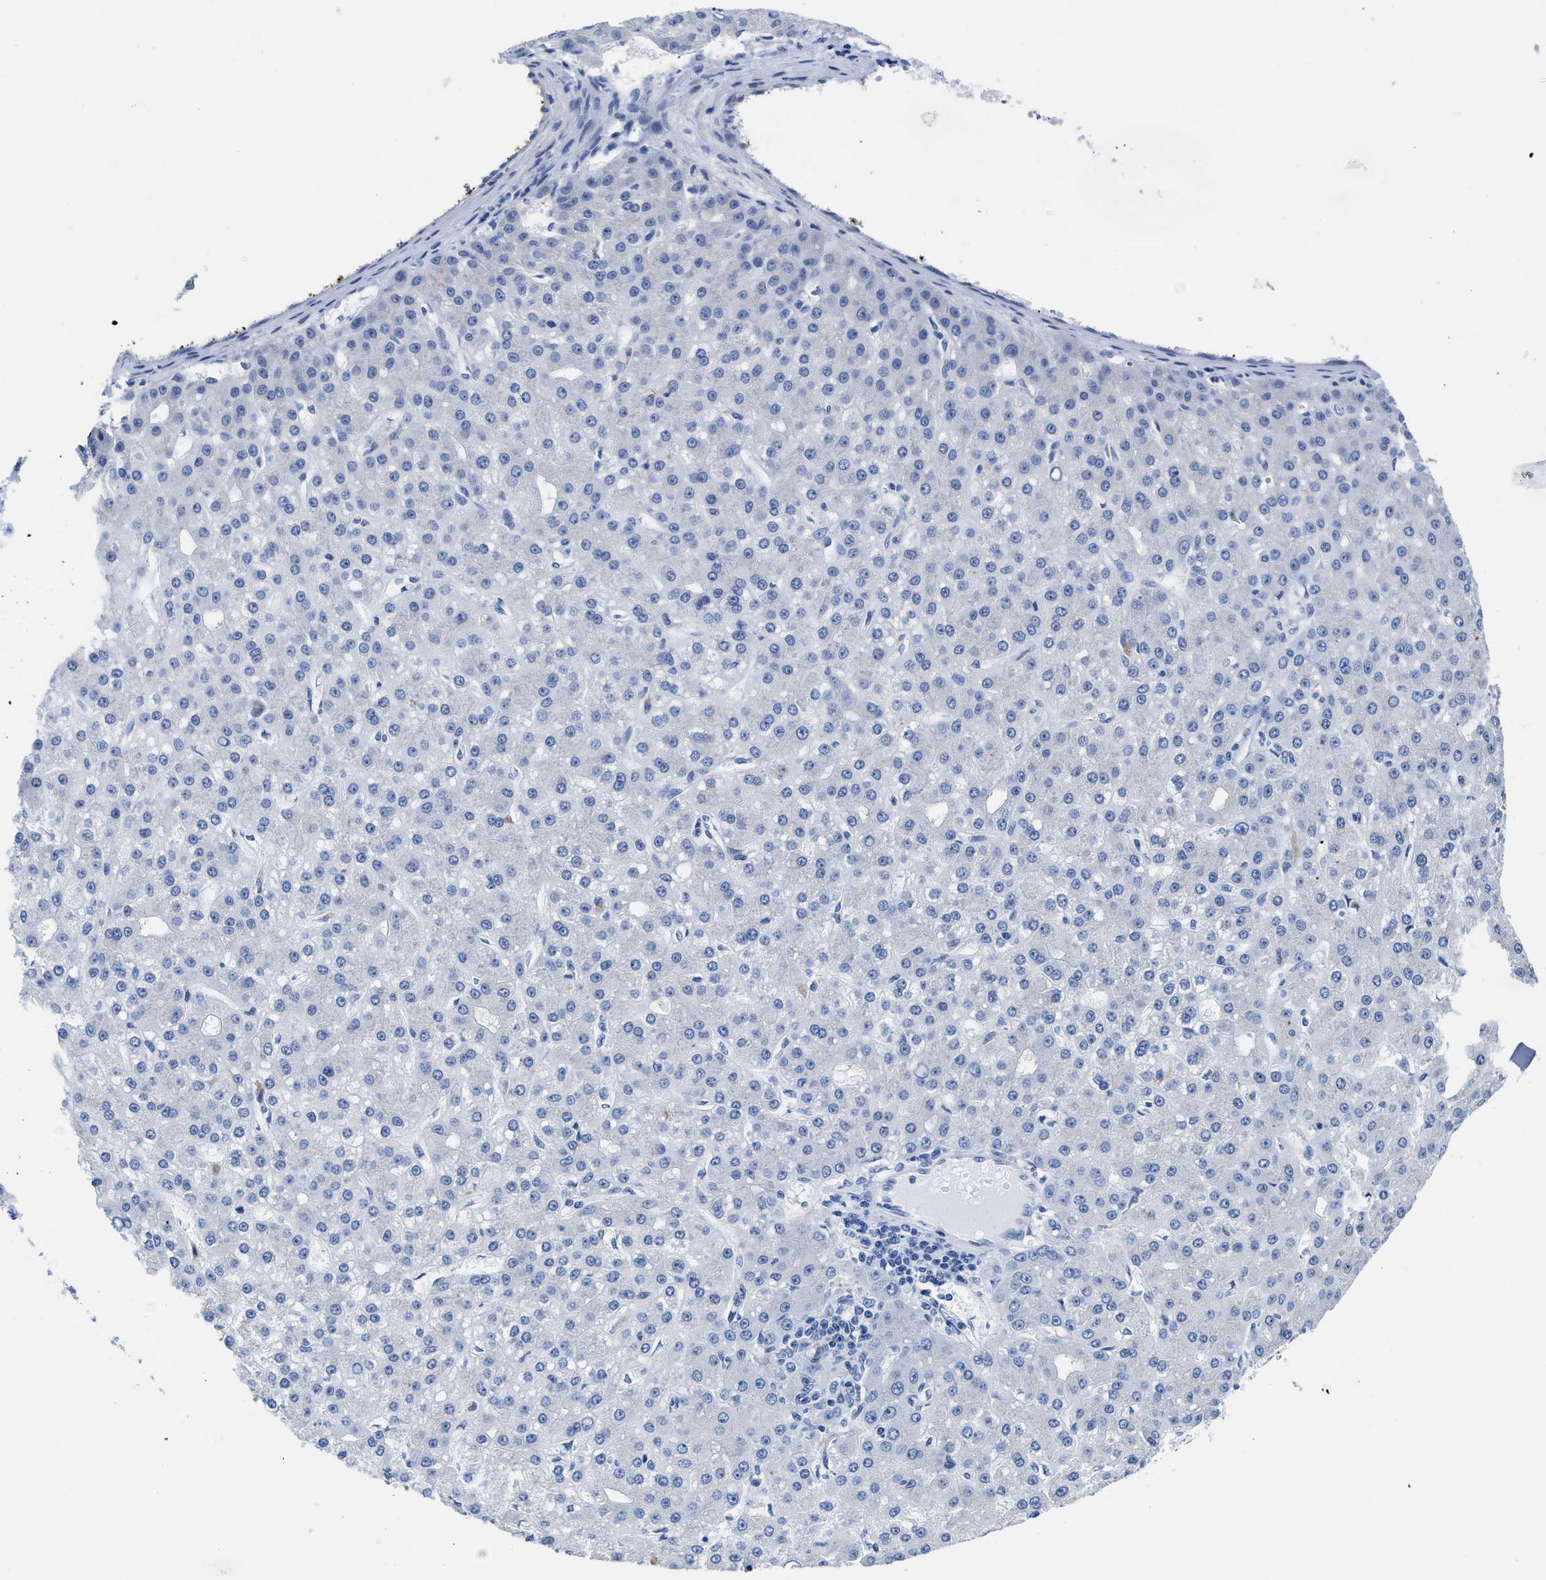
{"staining": {"intensity": "negative", "quantity": "none", "location": "none"}, "tissue": "liver cancer", "cell_type": "Tumor cells", "image_type": "cancer", "snomed": [{"axis": "morphology", "description": "Carcinoma, Hepatocellular, NOS"}, {"axis": "topography", "description": "Liver"}], "caption": "Tumor cells are negative for protein expression in human liver hepatocellular carcinoma.", "gene": "HOOK1", "patient": {"sex": "male", "age": 67}}